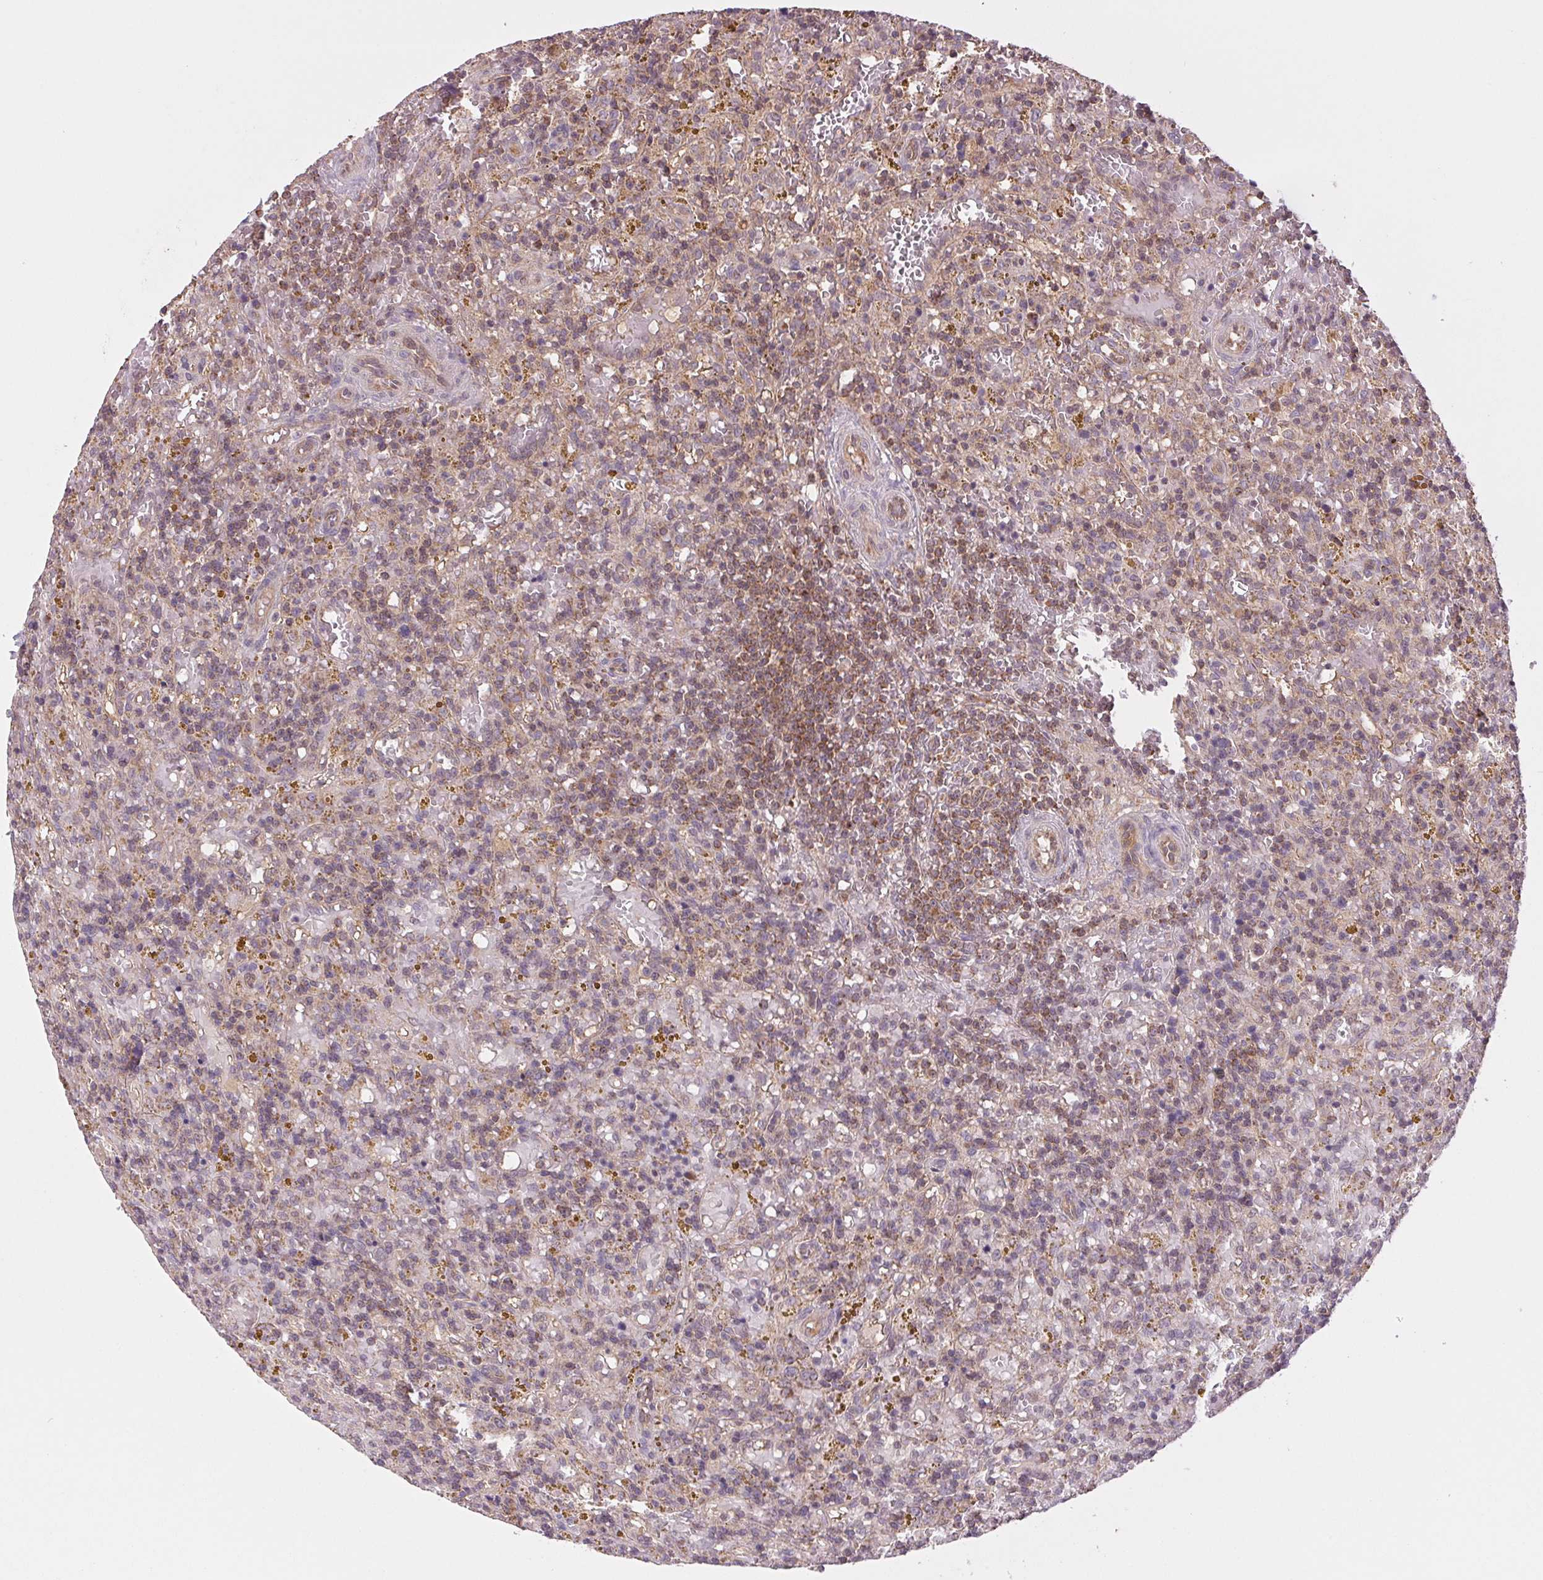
{"staining": {"intensity": "moderate", "quantity": "<25%", "location": "cytoplasmic/membranous"}, "tissue": "lymphoma", "cell_type": "Tumor cells", "image_type": "cancer", "snomed": [{"axis": "morphology", "description": "Malignant lymphoma, non-Hodgkin's type, Low grade"}, {"axis": "topography", "description": "Spleen"}], "caption": "Brown immunohistochemical staining in low-grade malignant lymphoma, non-Hodgkin's type displays moderate cytoplasmic/membranous expression in about <25% of tumor cells. (DAB (3,3'-diaminobenzidine) IHC, brown staining for protein, blue staining for nuclei).", "gene": "MAP3K5", "patient": {"sex": "female", "age": 65}}